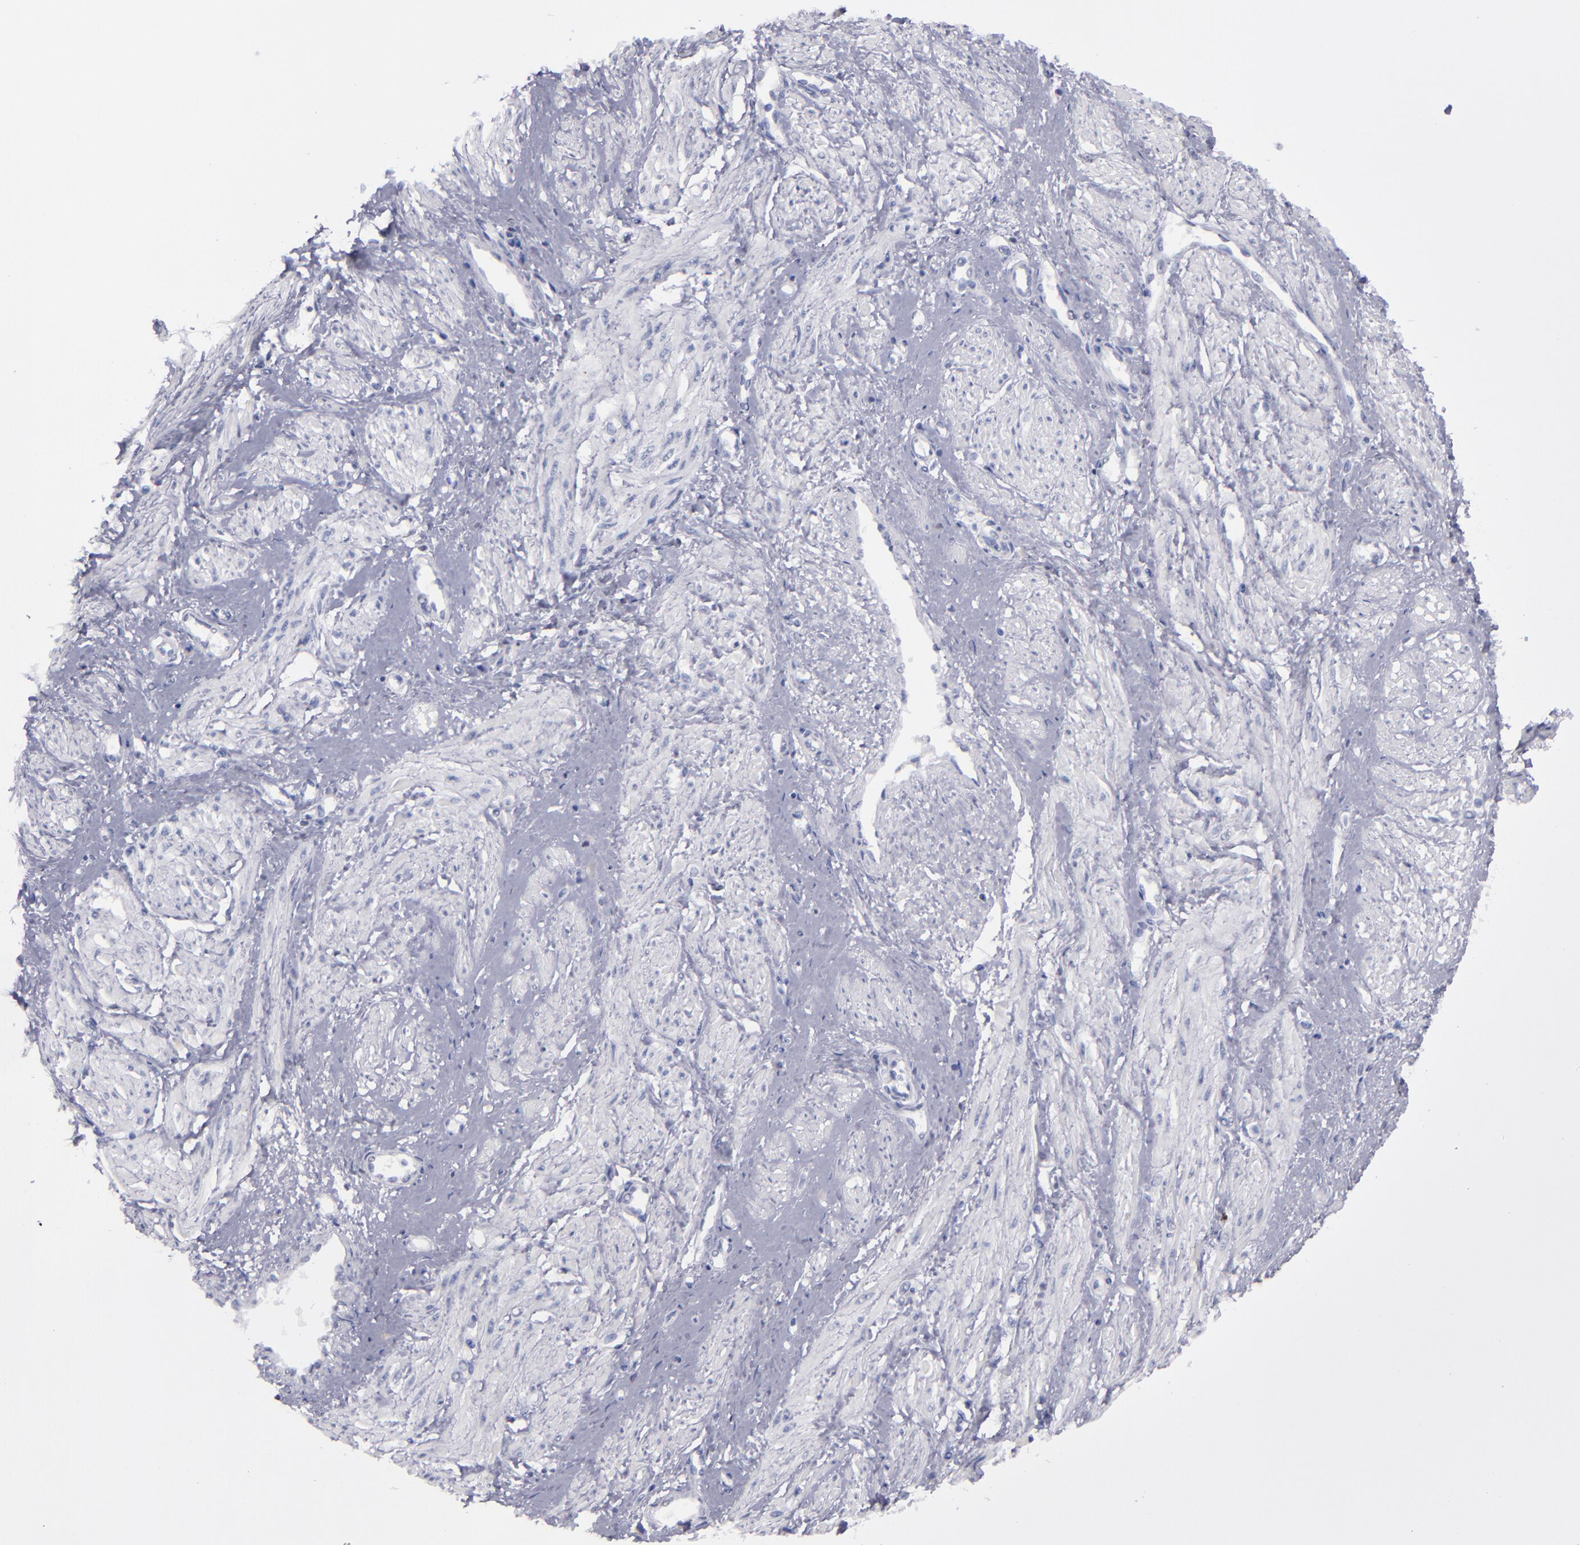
{"staining": {"intensity": "negative", "quantity": "none", "location": "none"}, "tissue": "smooth muscle", "cell_type": "Smooth muscle cells", "image_type": "normal", "snomed": [{"axis": "morphology", "description": "Normal tissue, NOS"}, {"axis": "topography", "description": "Smooth muscle"}, {"axis": "topography", "description": "Uterus"}], "caption": "Protein analysis of normal smooth muscle exhibits no significant positivity in smooth muscle cells. (Brightfield microscopy of DAB (3,3'-diaminobenzidine) IHC at high magnification).", "gene": "IRF8", "patient": {"sex": "female", "age": 39}}